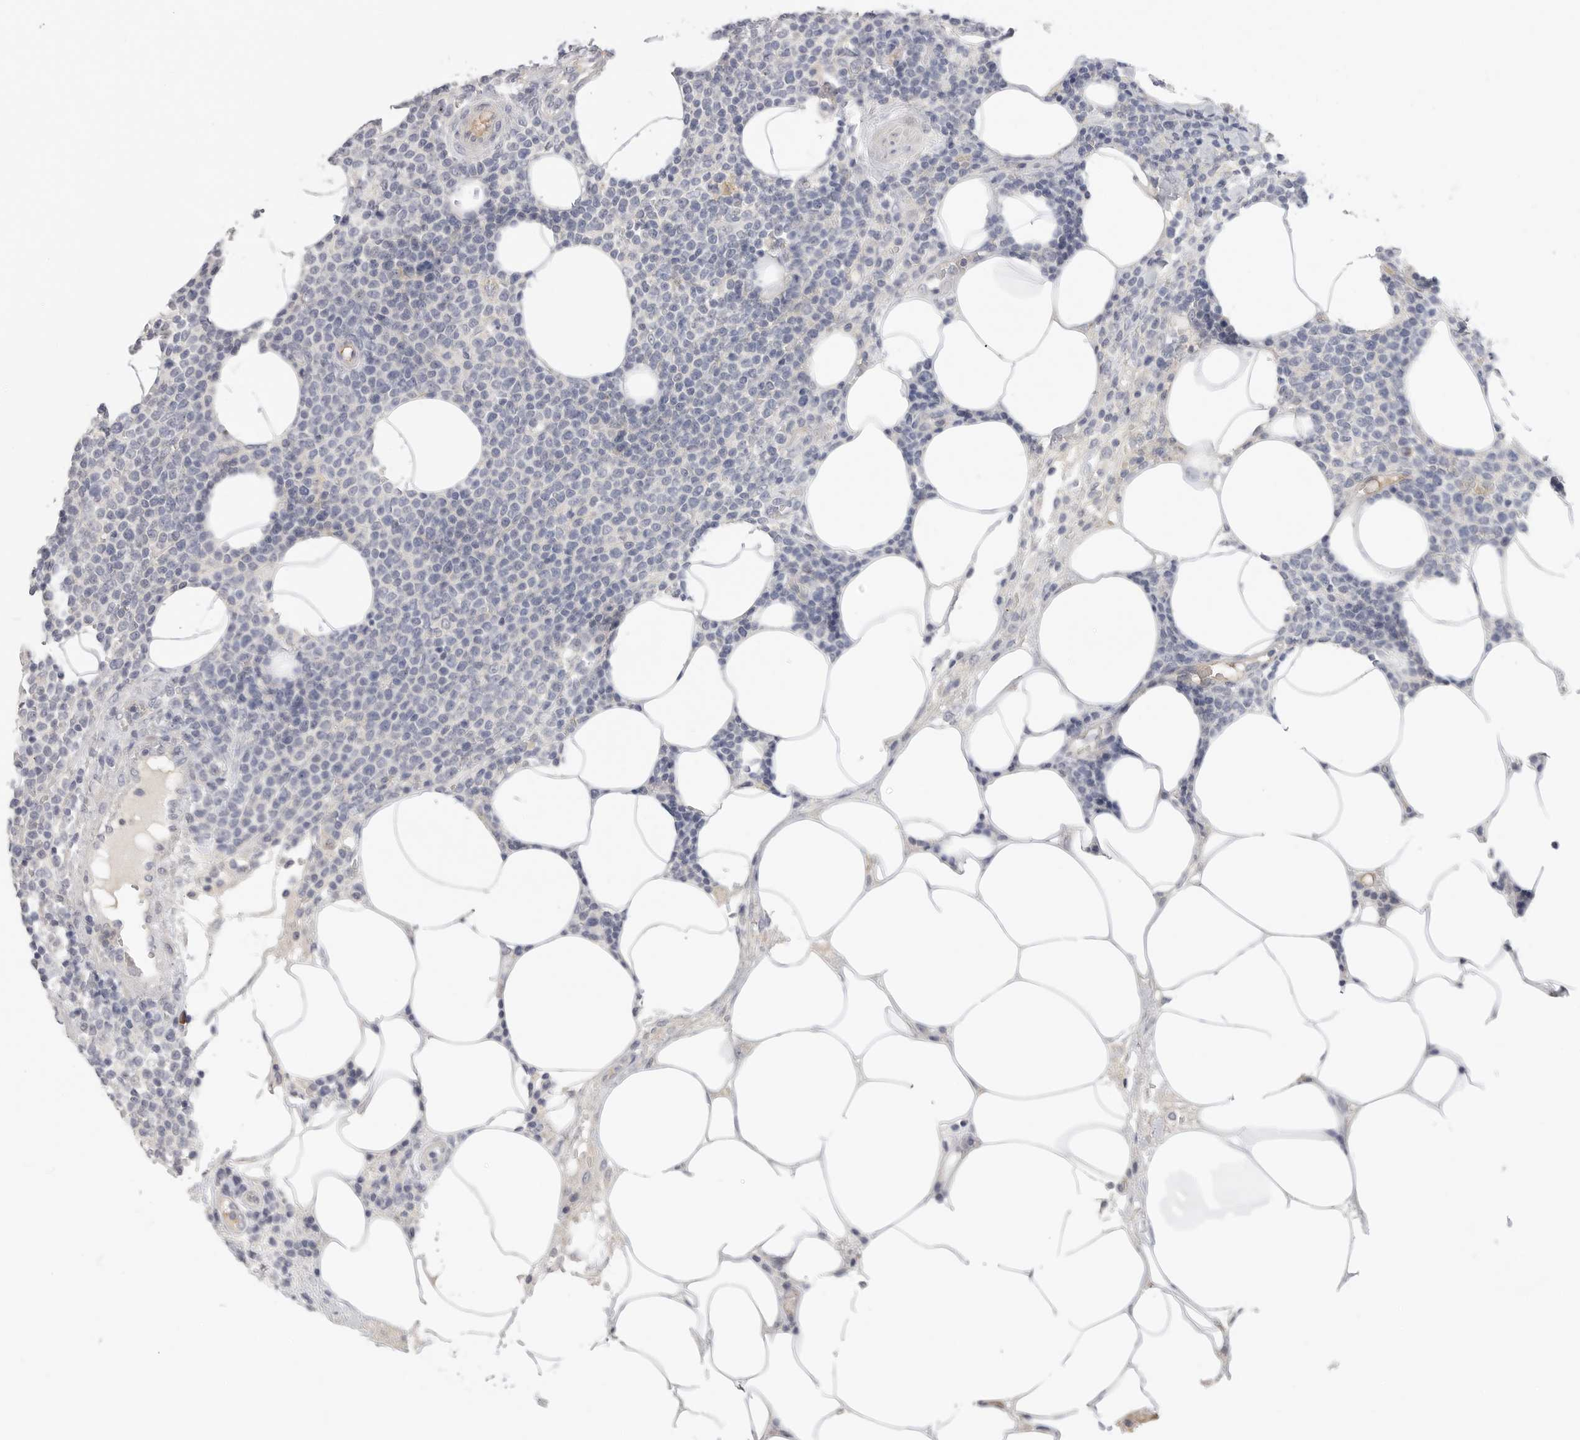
{"staining": {"intensity": "negative", "quantity": "none", "location": "none"}, "tissue": "lymphoma", "cell_type": "Tumor cells", "image_type": "cancer", "snomed": [{"axis": "morphology", "description": "Malignant lymphoma, non-Hodgkin's type, High grade"}, {"axis": "topography", "description": "Lymph node"}], "caption": "DAB (3,3'-diaminobenzidine) immunohistochemical staining of human malignant lymphoma, non-Hodgkin's type (high-grade) reveals no significant expression in tumor cells. The staining is performed using DAB brown chromogen with nuclei counter-stained in using hematoxylin.", "gene": "FBN2", "patient": {"sex": "male", "age": 61}}